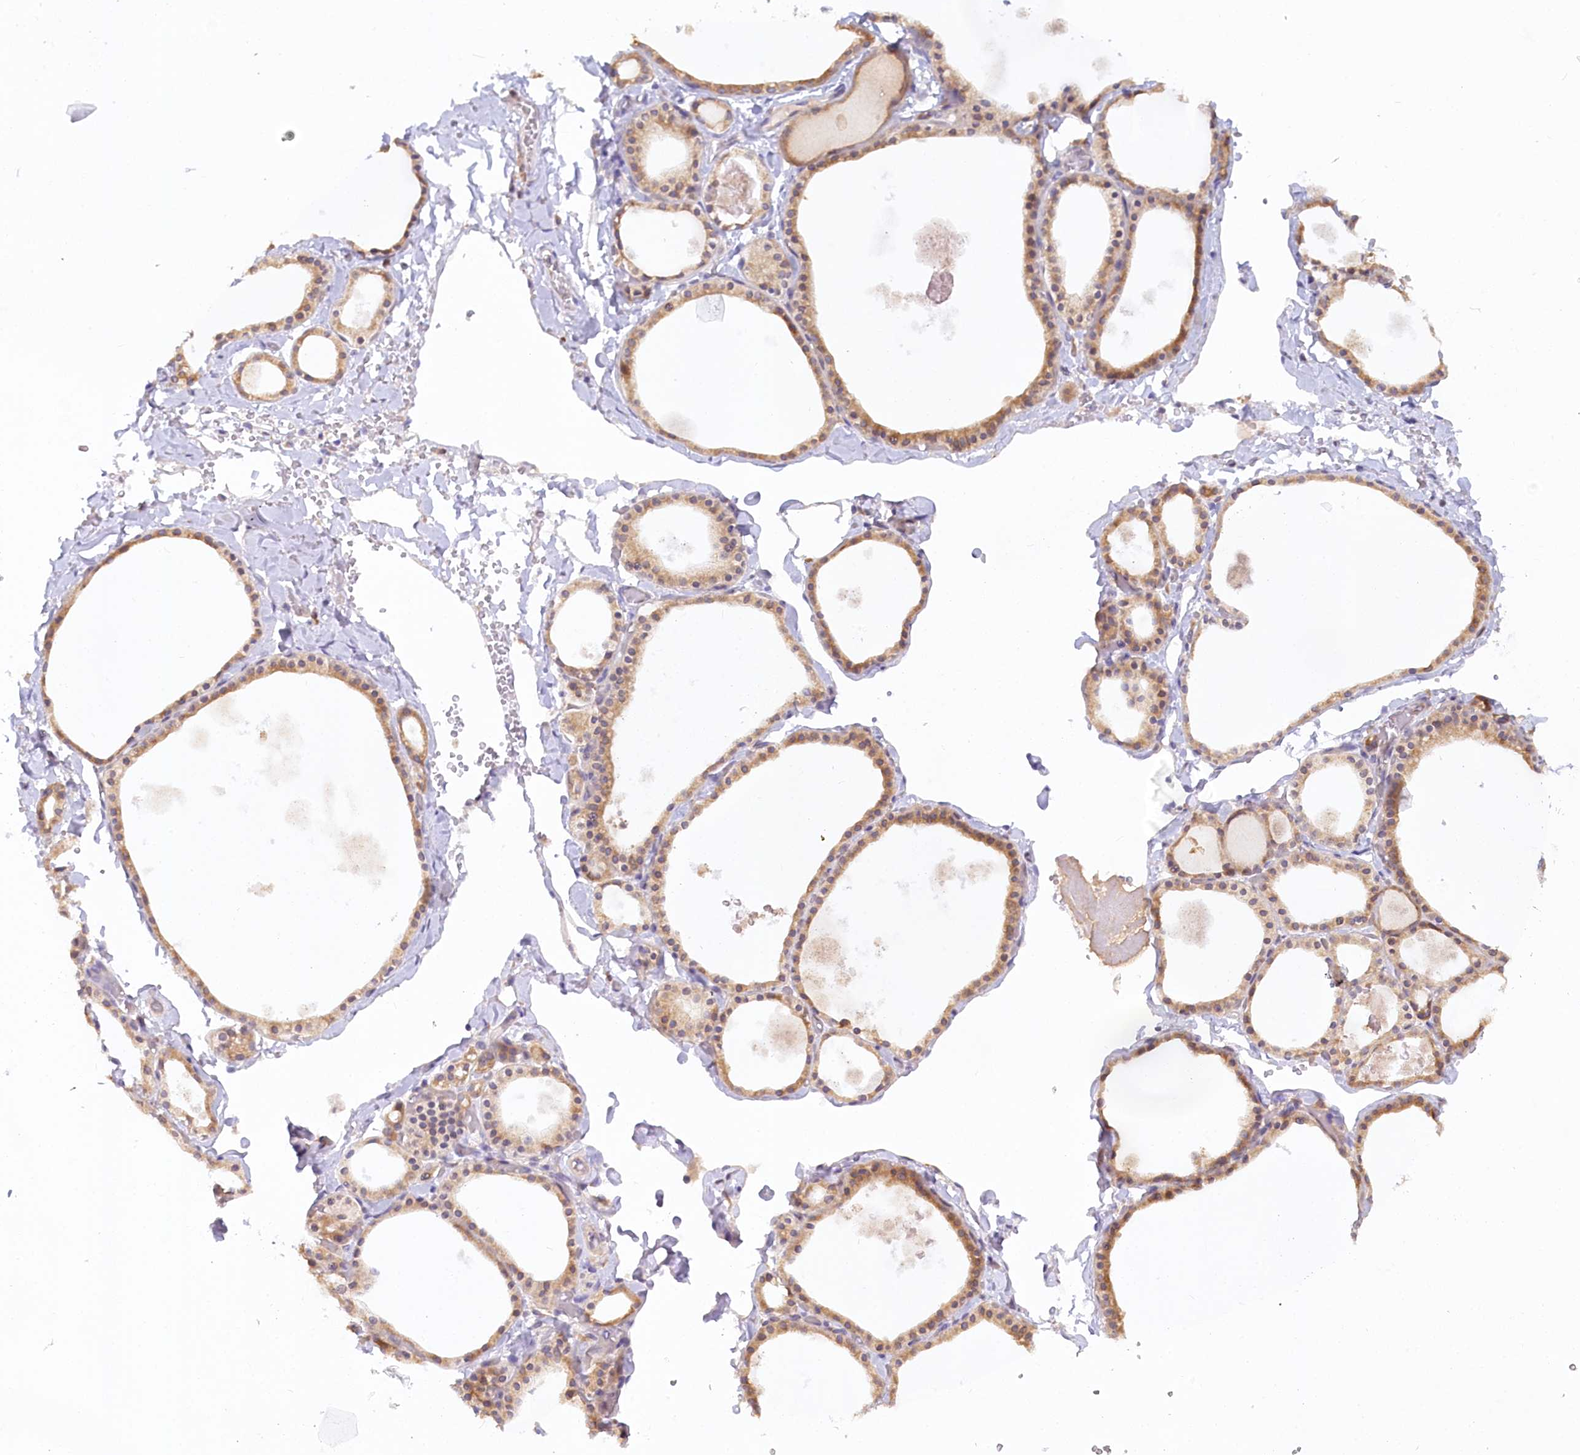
{"staining": {"intensity": "moderate", "quantity": ">75%", "location": "cytoplasmic/membranous"}, "tissue": "thyroid gland", "cell_type": "Glandular cells", "image_type": "normal", "snomed": [{"axis": "morphology", "description": "Normal tissue, NOS"}, {"axis": "topography", "description": "Thyroid gland"}], "caption": "A high-resolution image shows immunohistochemistry staining of normal thyroid gland, which reveals moderate cytoplasmic/membranous staining in approximately >75% of glandular cells.", "gene": "PAIP2", "patient": {"sex": "male", "age": 56}}